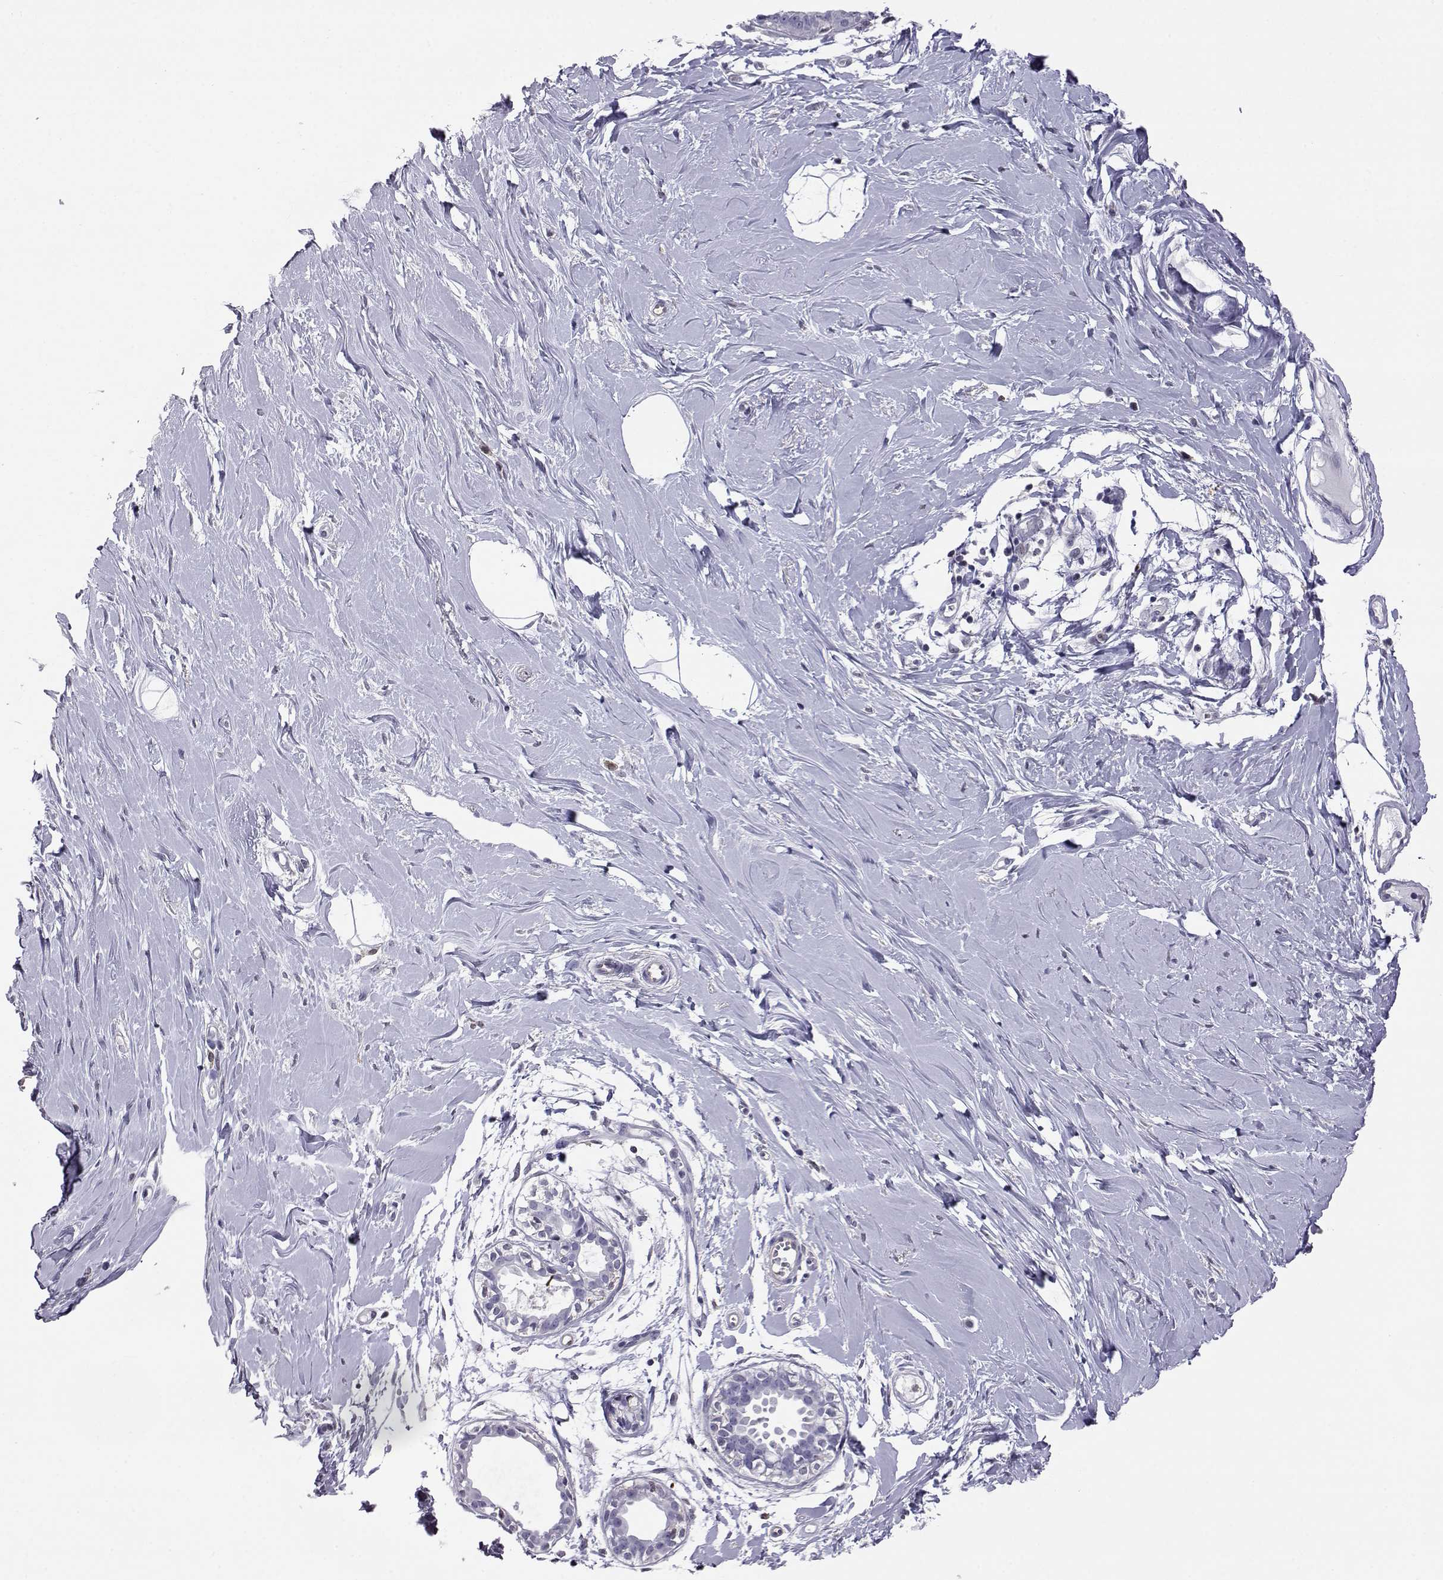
{"staining": {"intensity": "negative", "quantity": "none", "location": "none"}, "tissue": "breast", "cell_type": "Adipocytes", "image_type": "normal", "snomed": [{"axis": "morphology", "description": "Normal tissue, NOS"}, {"axis": "topography", "description": "Breast"}], "caption": "Protein analysis of benign breast demonstrates no significant positivity in adipocytes.", "gene": "AKR1B1", "patient": {"sex": "female", "age": 49}}